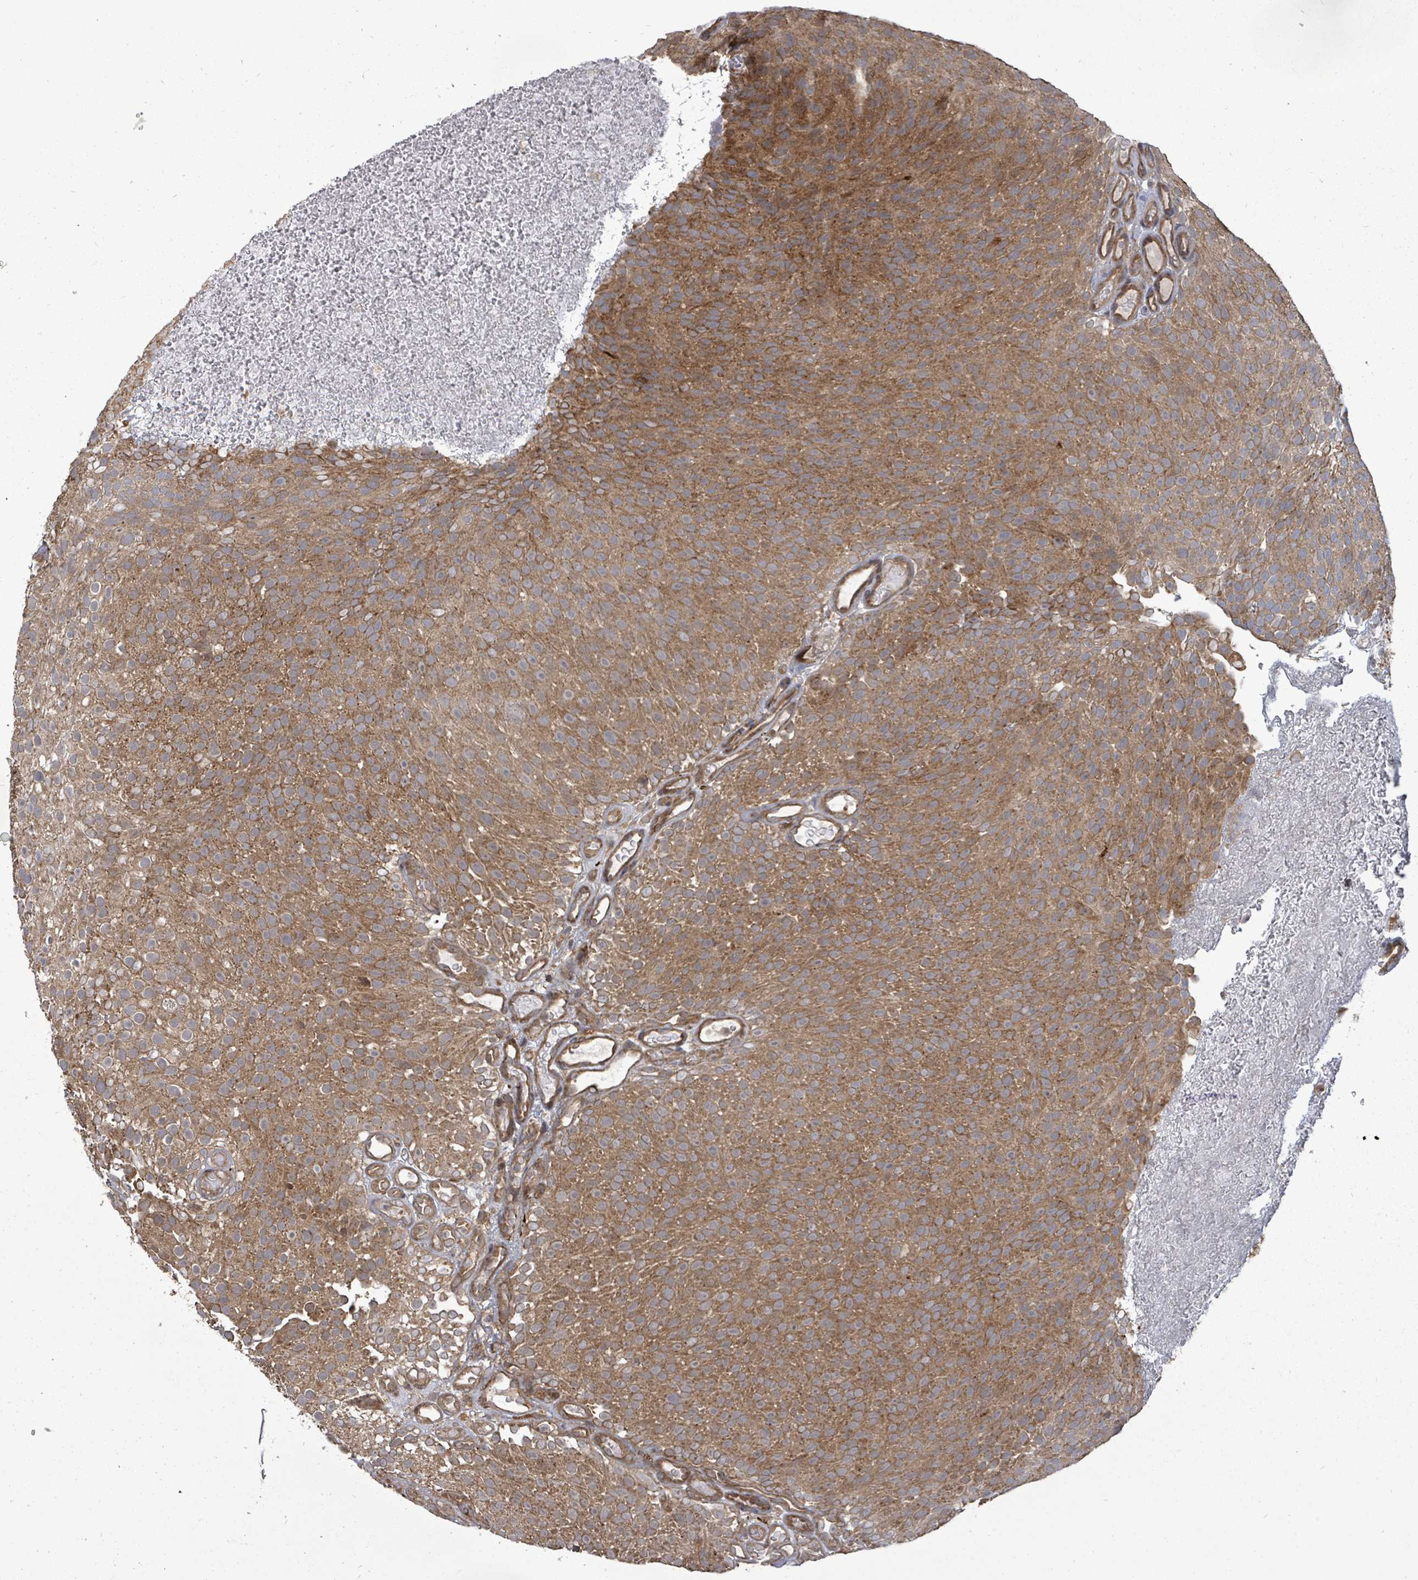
{"staining": {"intensity": "moderate", "quantity": ">75%", "location": "cytoplasmic/membranous"}, "tissue": "urothelial cancer", "cell_type": "Tumor cells", "image_type": "cancer", "snomed": [{"axis": "morphology", "description": "Urothelial carcinoma, Low grade"}, {"axis": "topography", "description": "Urinary bladder"}], "caption": "Immunohistochemical staining of urothelial cancer exhibits medium levels of moderate cytoplasmic/membranous staining in approximately >75% of tumor cells.", "gene": "EIF3C", "patient": {"sex": "male", "age": 78}}